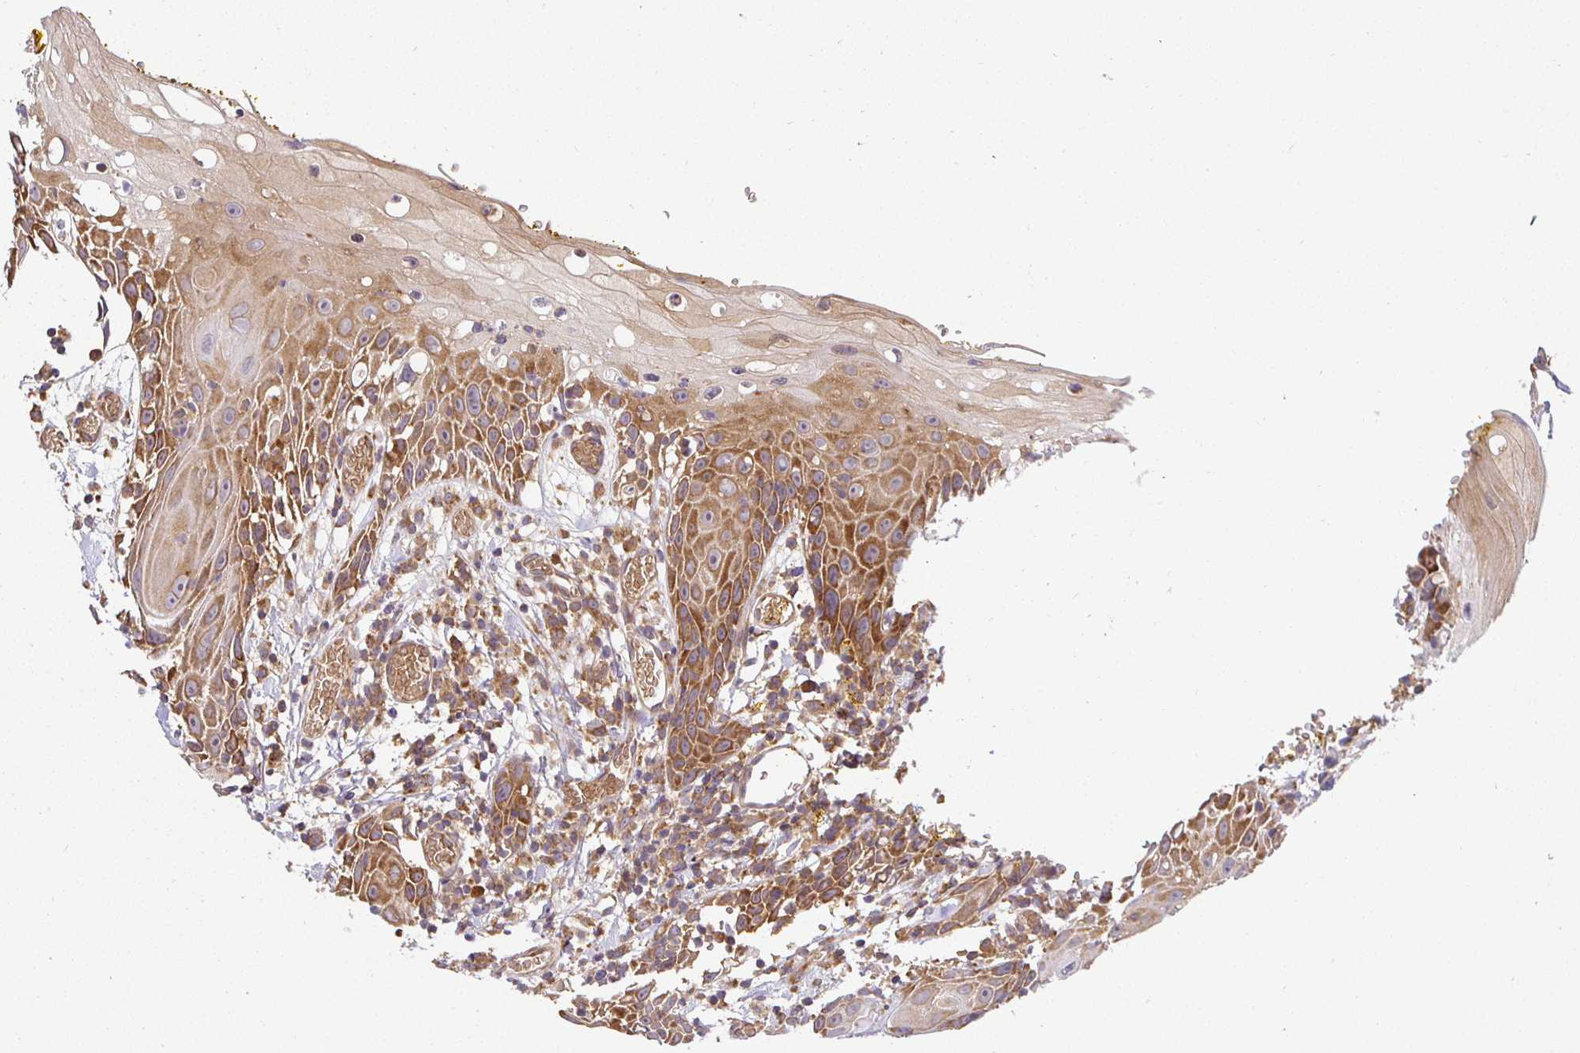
{"staining": {"intensity": "moderate", "quantity": "25%-75%", "location": "cytoplasmic/membranous"}, "tissue": "head and neck cancer", "cell_type": "Tumor cells", "image_type": "cancer", "snomed": [{"axis": "morphology", "description": "Squamous cell carcinoma, NOS"}, {"axis": "topography", "description": "Oral tissue"}, {"axis": "topography", "description": "Head-Neck"}], "caption": "Protein positivity by IHC exhibits moderate cytoplasmic/membranous expression in about 25%-75% of tumor cells in squamous cell carcinoma (head and neck).", "gene": "IRAK1", "patient": {"sex": "male", "age": 49}}